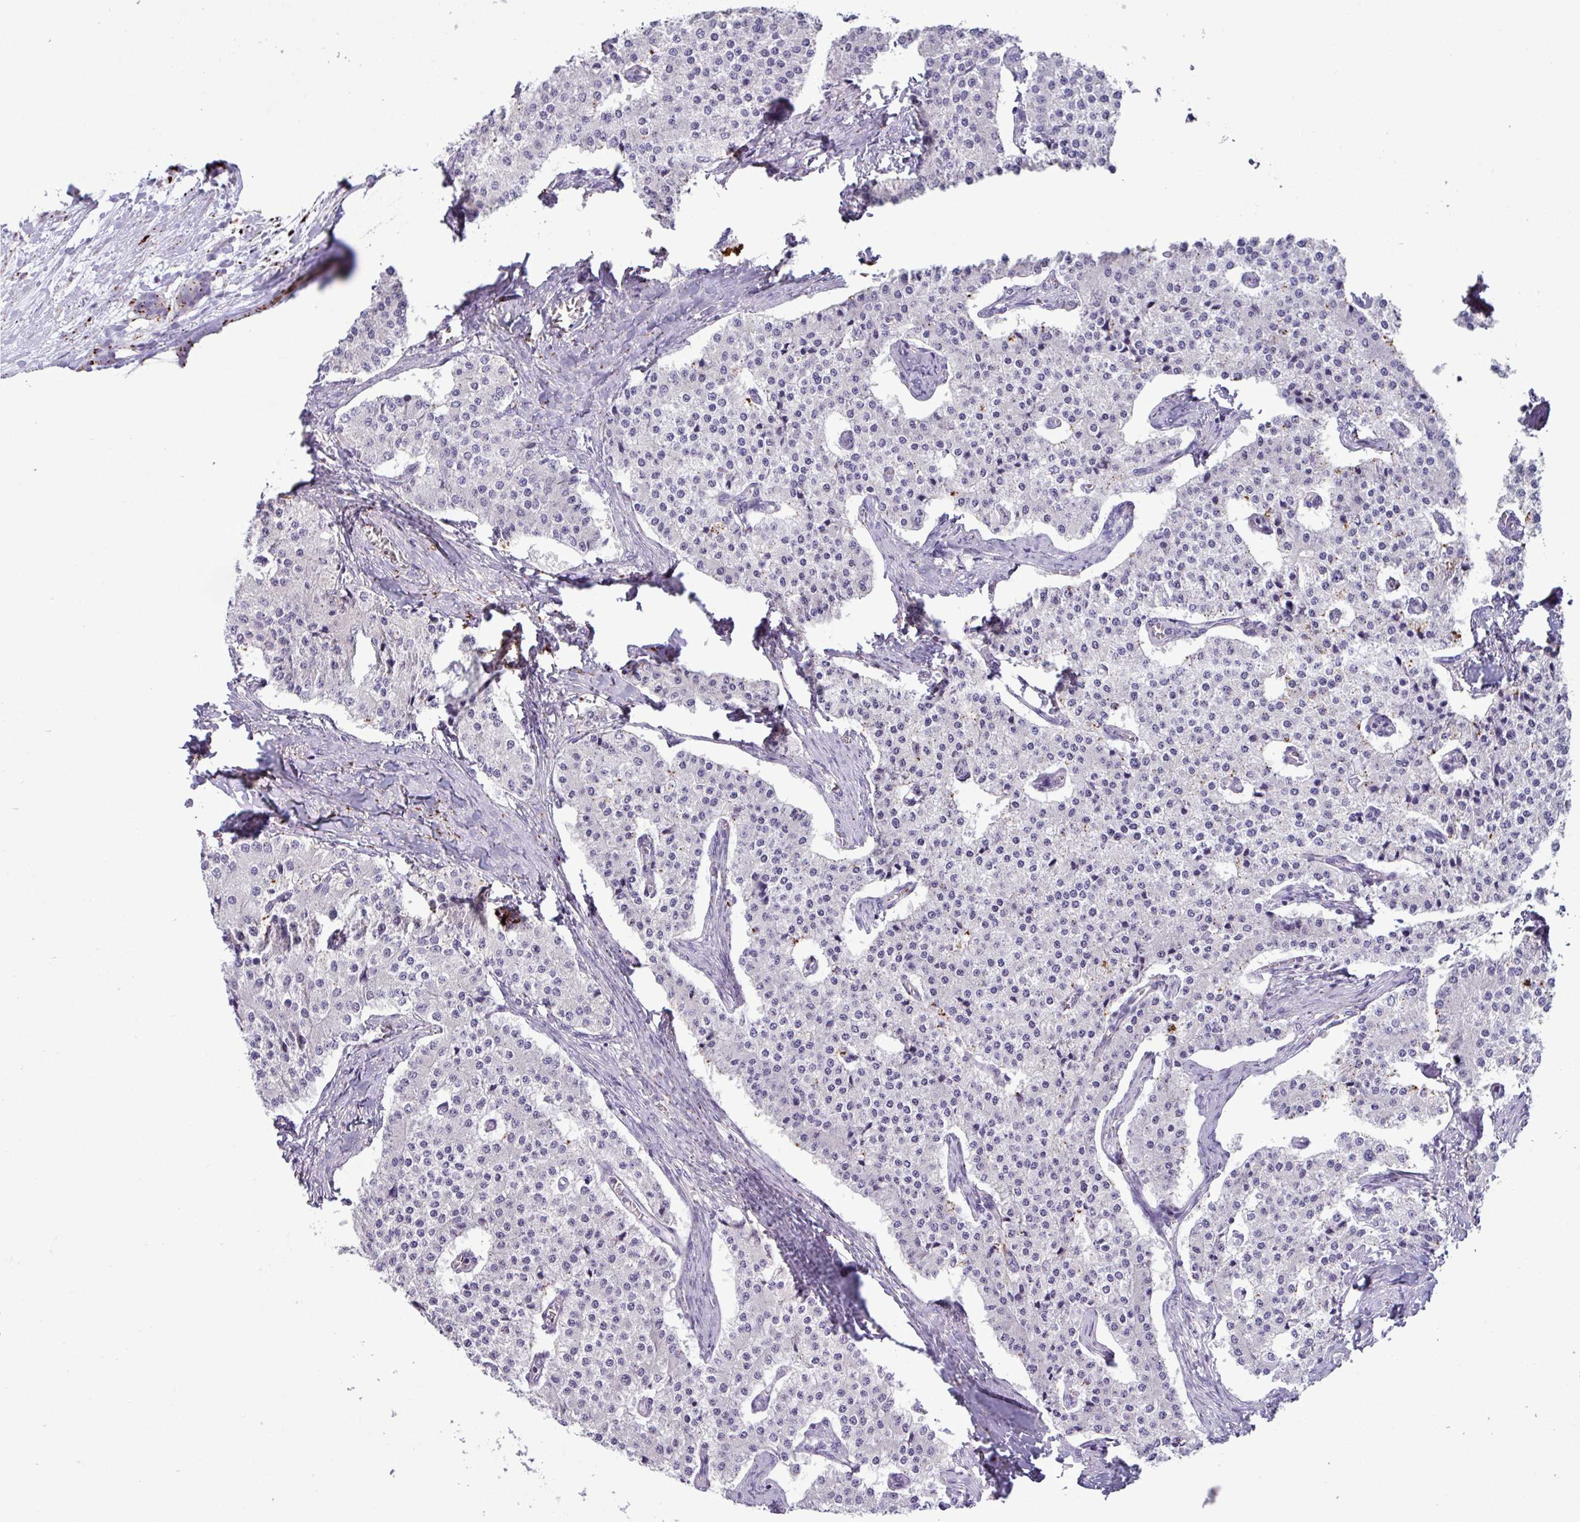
{"staining": {"intensity": "negative", "quantity": "none", "location": "none"}, "tissue": "carcinoid", "cell_type": "Tumor cells", "image_type": "cancer", "snomed": [{"axis": "morphology", "description": "Carcinoid, malignant, NOS"}, {"axis": "topography", "description": "Colon"}], "caption": "High power microscopy photomicrograph of an immunohistochemistry micrograph of carcinoid, revealing no significant positivity in tumor cells.", "gene": "PLIN2", "patient": {"sex": "female", "age": 52}}